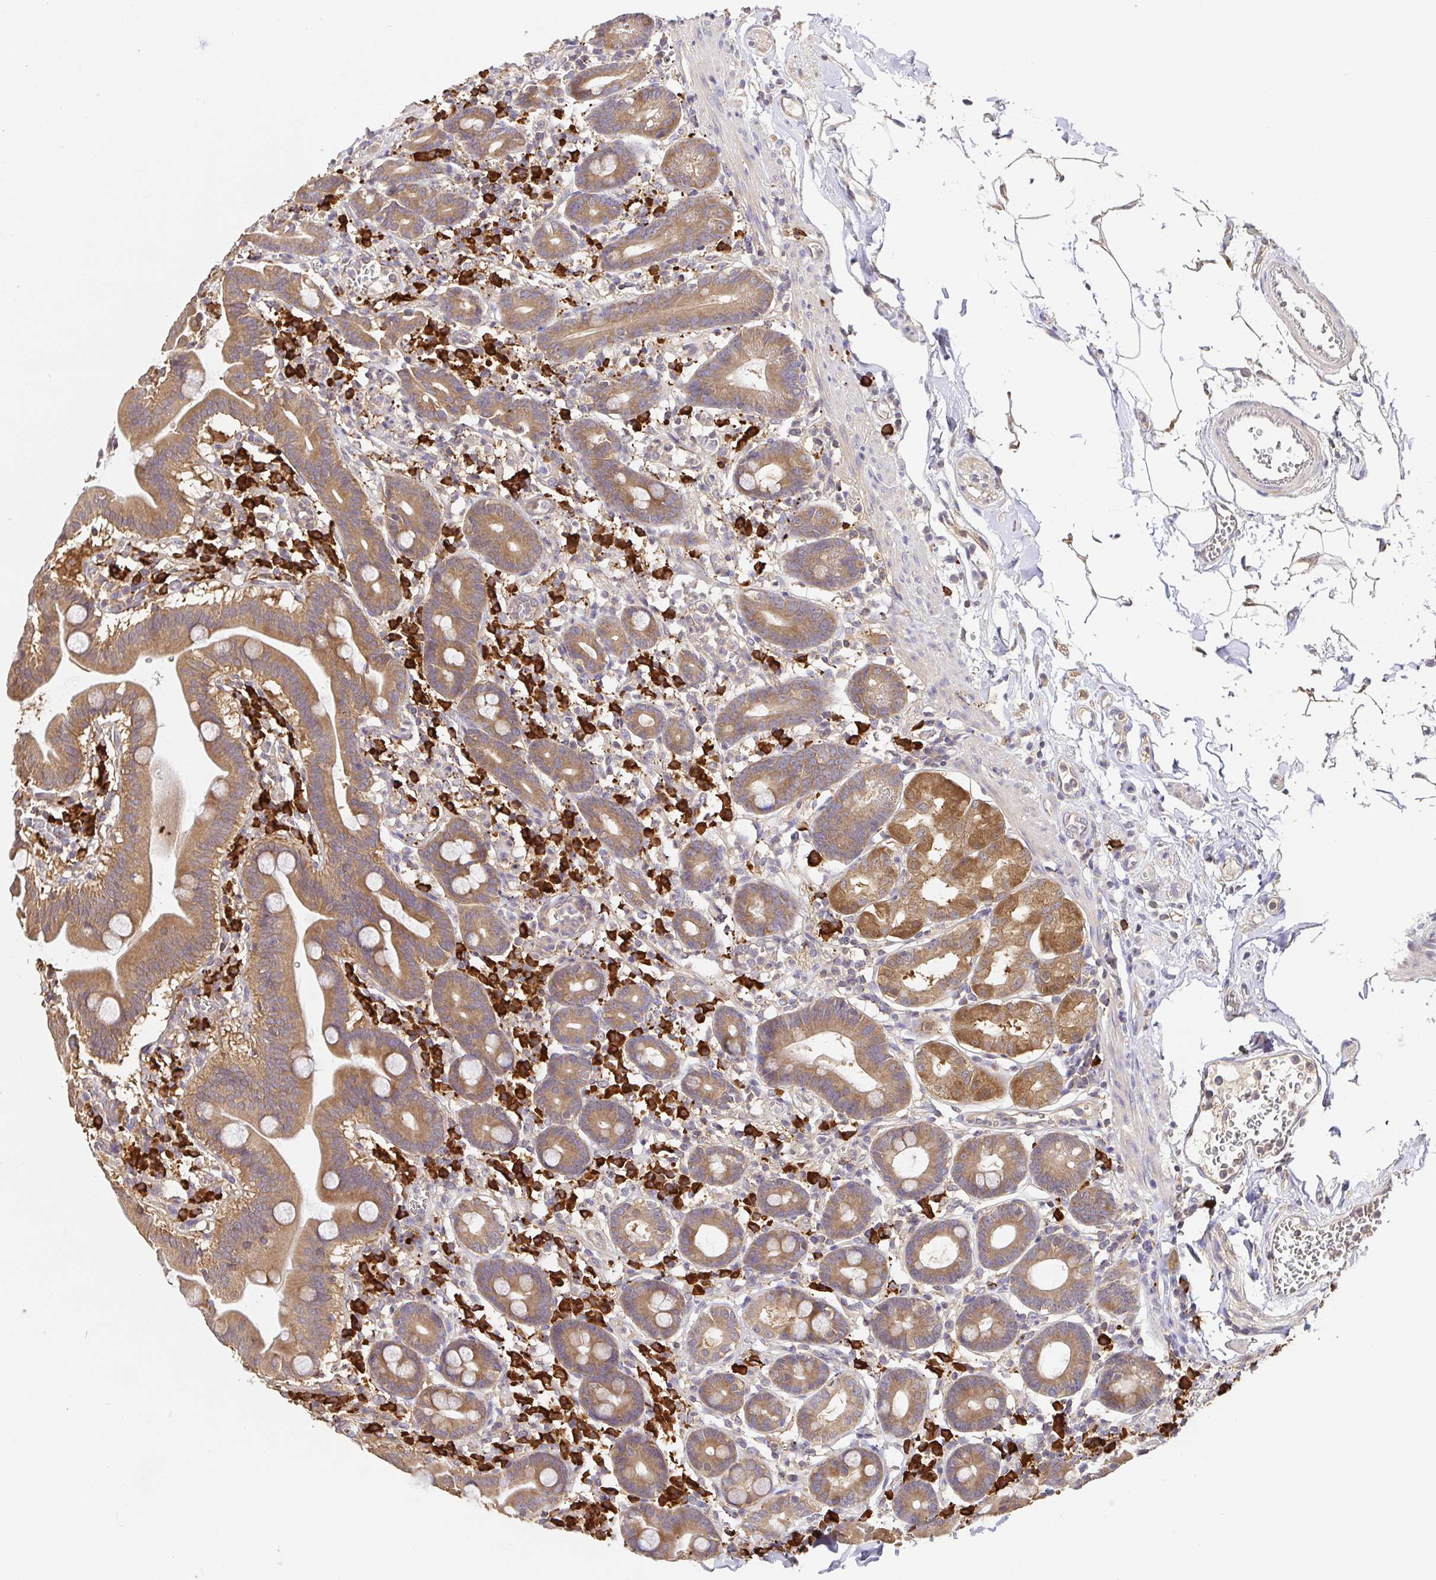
{"staining": {"intensity": "moderate", "quantity": ">75%", "location": "cytoplasmic/membranous"}, "tissue": "duodenum", "cell_type": "Glandular cells", "image_type": "normal", "snomed": [{"axis": "morphology", "description": "Normal tissue, NOS"}, {"axis": "topography", "description": "Pancreas"}, {"axis": "topography", "description": "Duodenum"}], "caption": "DAB (3,3'-diaminobenzidine) immunohistochemical staining of benign duodenum exhibits moderate cytoplasmic/membranous protein staining in approximately >75% of glandular cells.", "gene": "HAGH", "patient": {"sex": "male", "age": 59}}